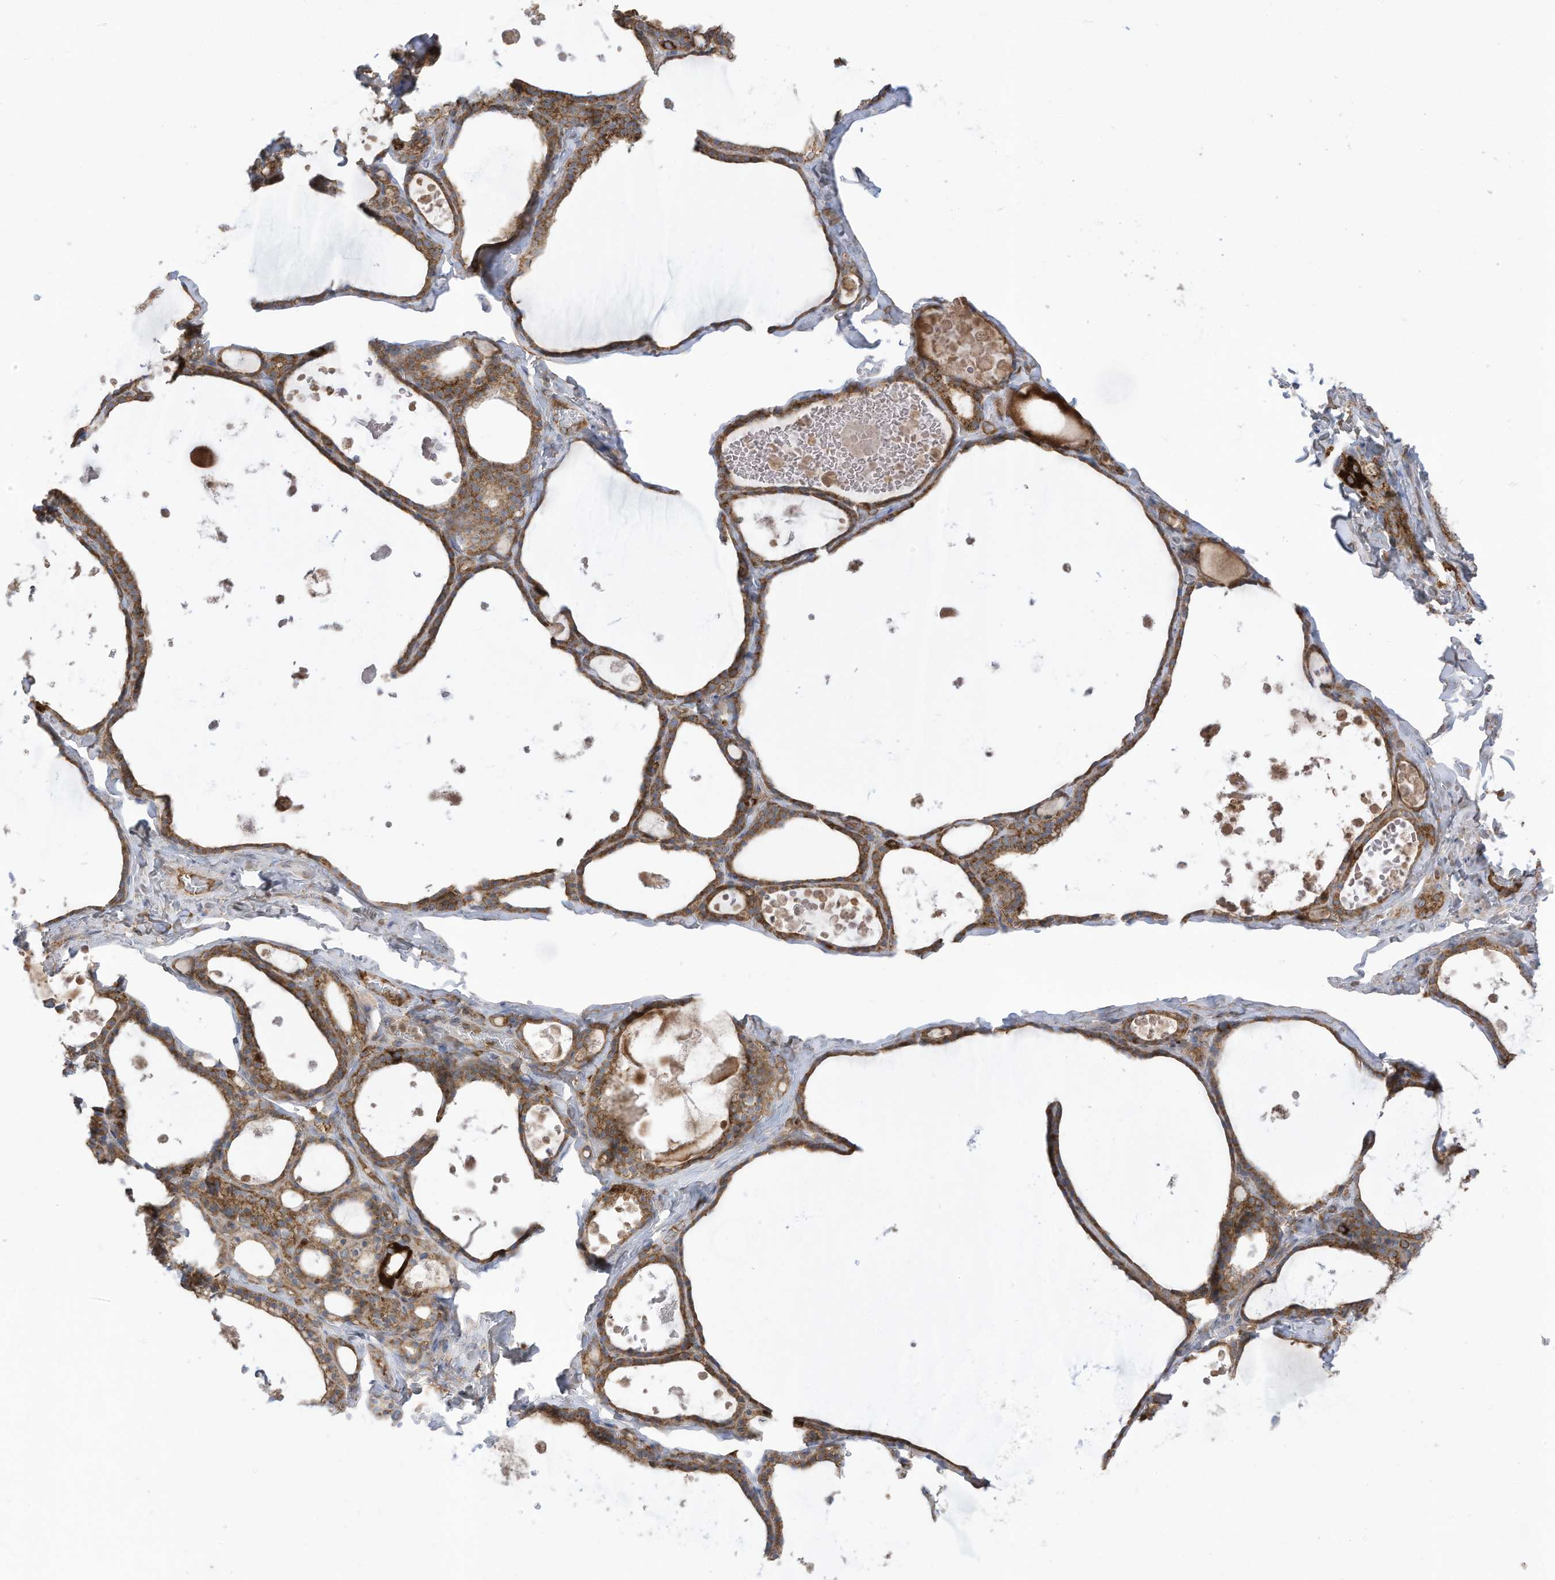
{"staining": {"intensity": "moderate", "quantity": ">75%", "location": "cytoplasmic/membranous"}, "tissue": "thyroid gland", "cell_type": "Glandular cells", "image_type": "normal", "snomed": [{"axis": "morphology", "description": "Normal tissue, NOS"}, {"axis": "topography", "description": "Thyroid gland"}], "caption": "Moderate cytoplasmic/membranous positivity for a protein is identified in about >75% of glandular cells of normal thyroid gland using immunohistochemistry.", "gene": "CGAS", "patient": {"sex": "male", "age": 56}}